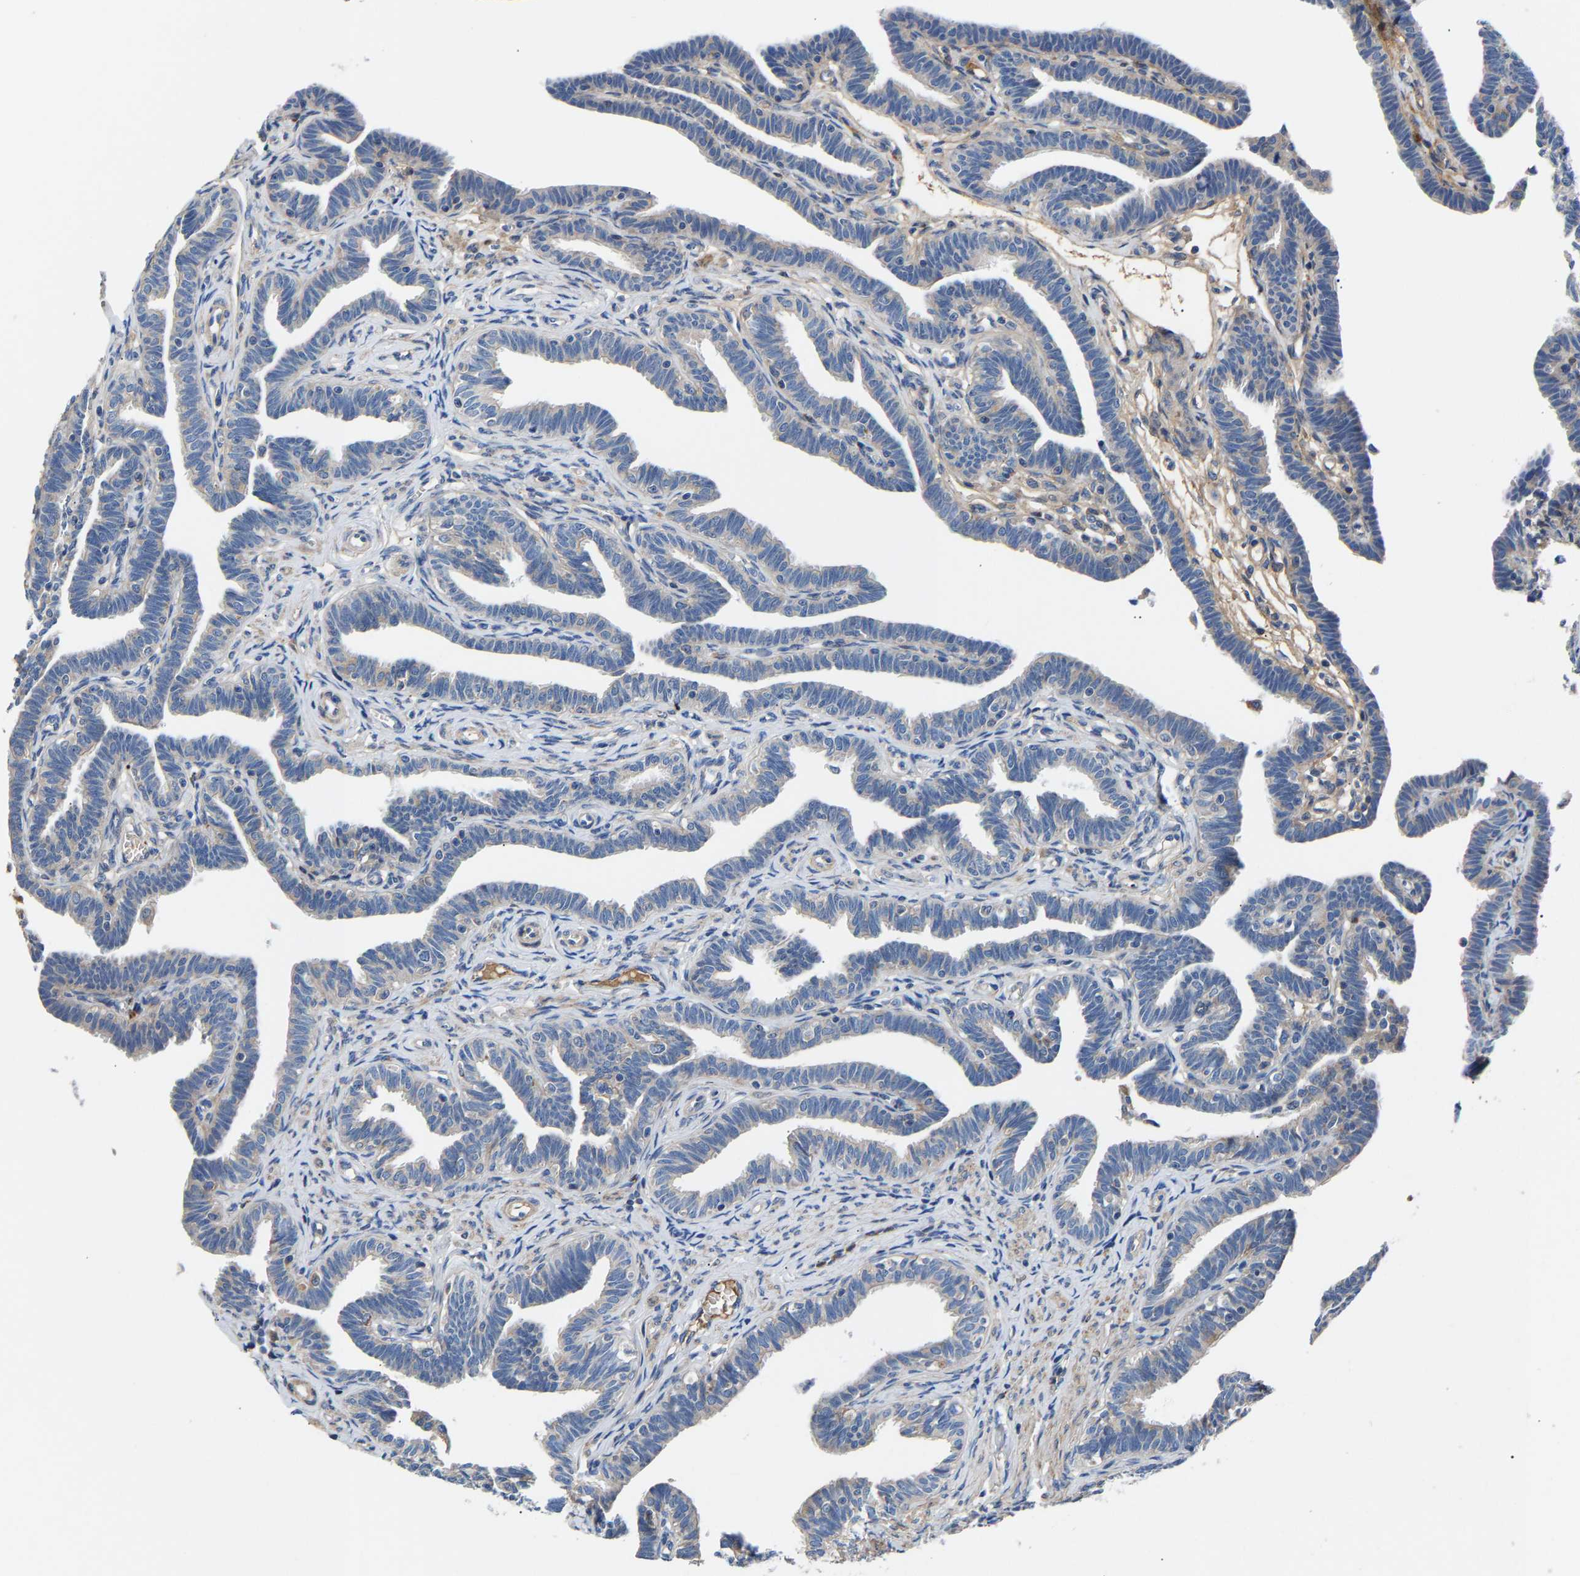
{"staining": {"intensity": "negative", "quantity": "none", "location": "none"}, "tissue": "fallopian tube", "cell_type": "Glandular cells", "image_type": "normal", "snomed": [{"axis": "morphology", "description": "Normal tissue, NOS"}, {"axis": "topography", "description": "Fallopian tube"}, {"axis": "topography", "description": "Ovary"}], "caption": "An image of human fallopian tube is negative for staining in glandular cells. Brightfield microscopy of IHC stained with DAB (brown) and hematoxylin (blue), captured at high magnification.", "gene": "CCDC171", "patient": {"sex": "female", "age": 23}}